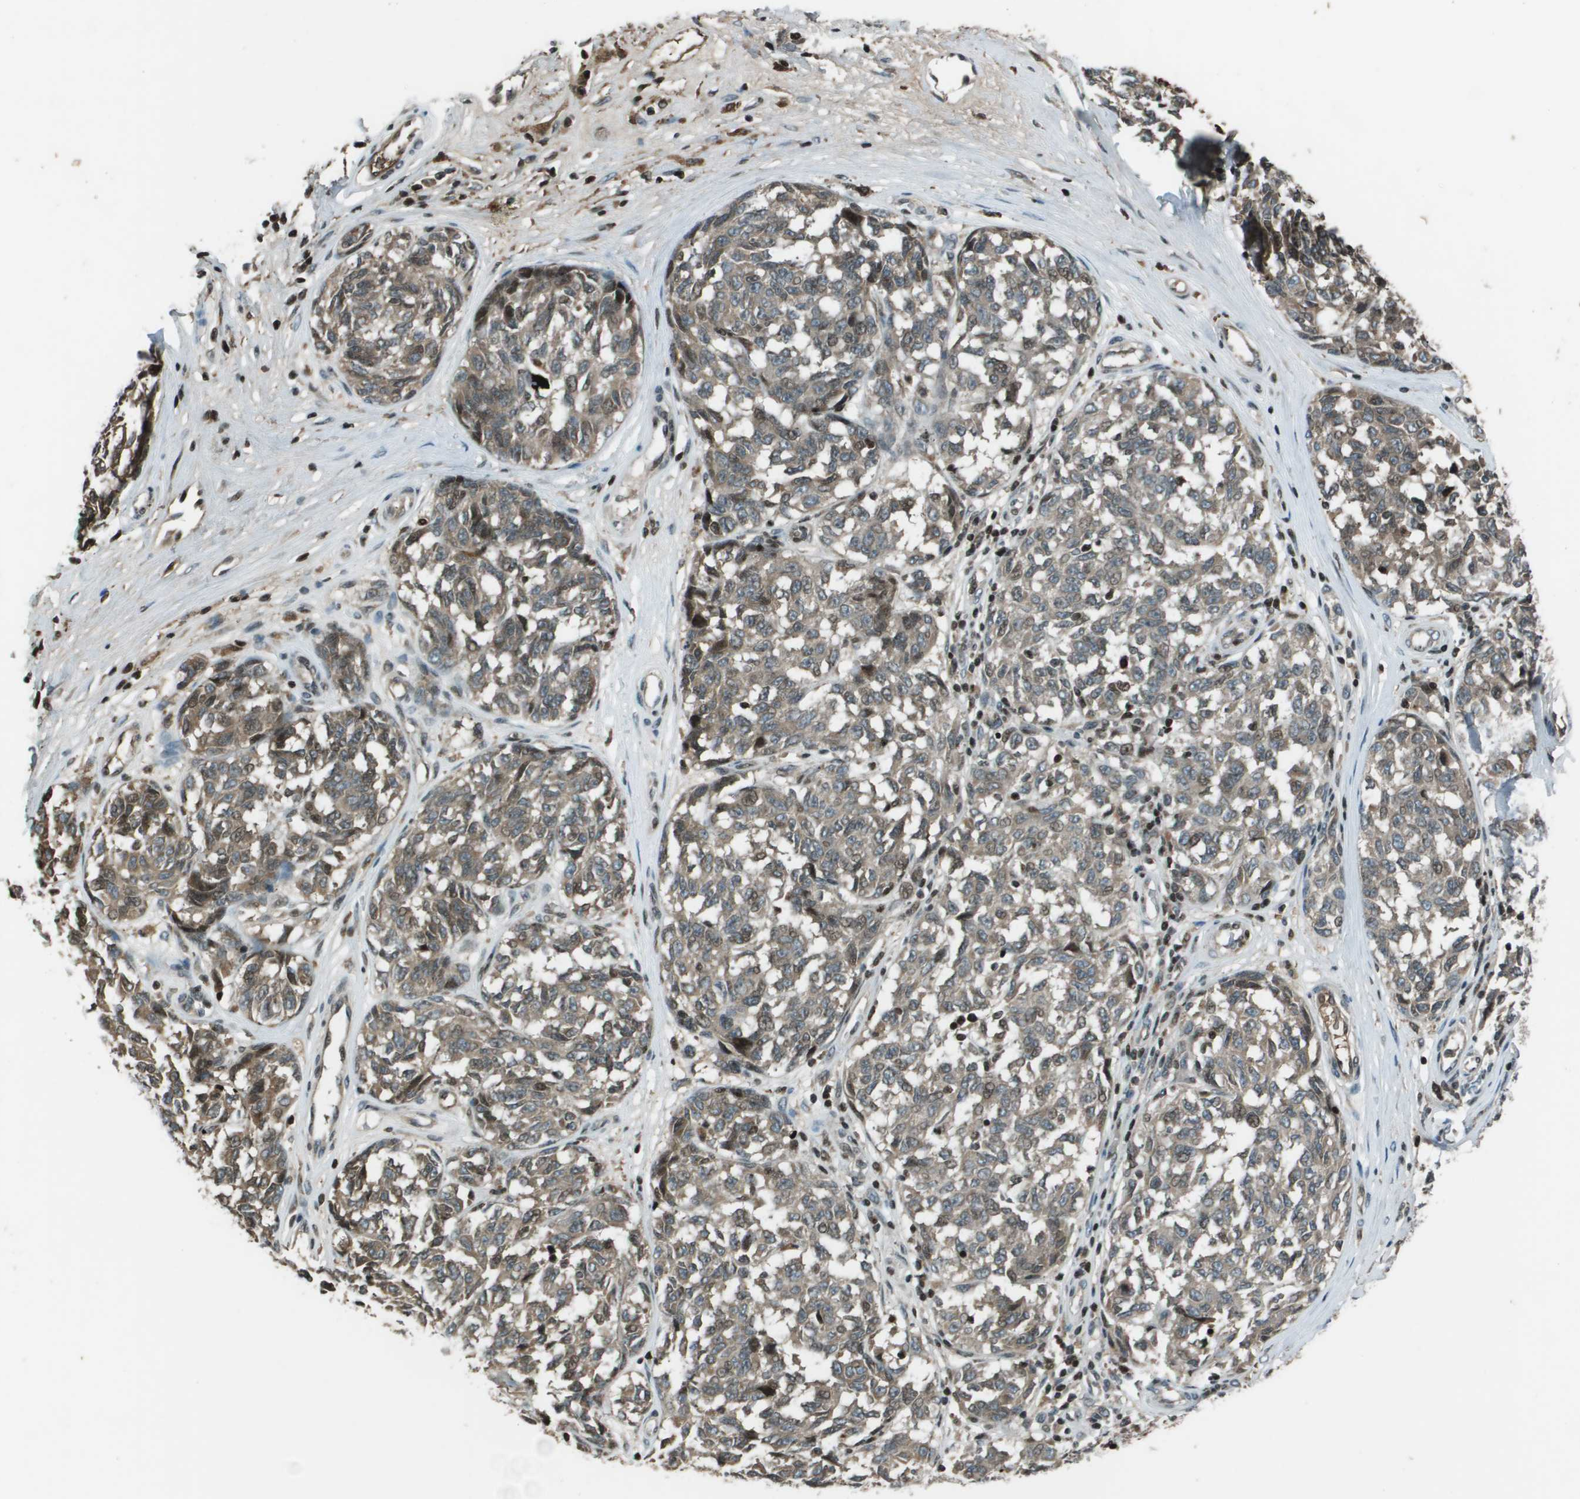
{"staining": {"intensity": "weak", "quantity": ">75%", "location": "cytoplasmic/membranous"}, "tissue": "melanoma", "cell_type": "Tumor cells", "image_type": "cancer", "snomed": [{"axis": "morphology", "description": "Malignant melanoma, NOS"}, {"axis": "topography", "description": "Skin"}], "caption": "IHC (DAB) staining of malignant melanoma displays weak cytoplasmic/membranous protein positivity in approximately >75% of tumor cells.", "gene": "CXCL12", "patient": {"sex": "female", "age": 64}}